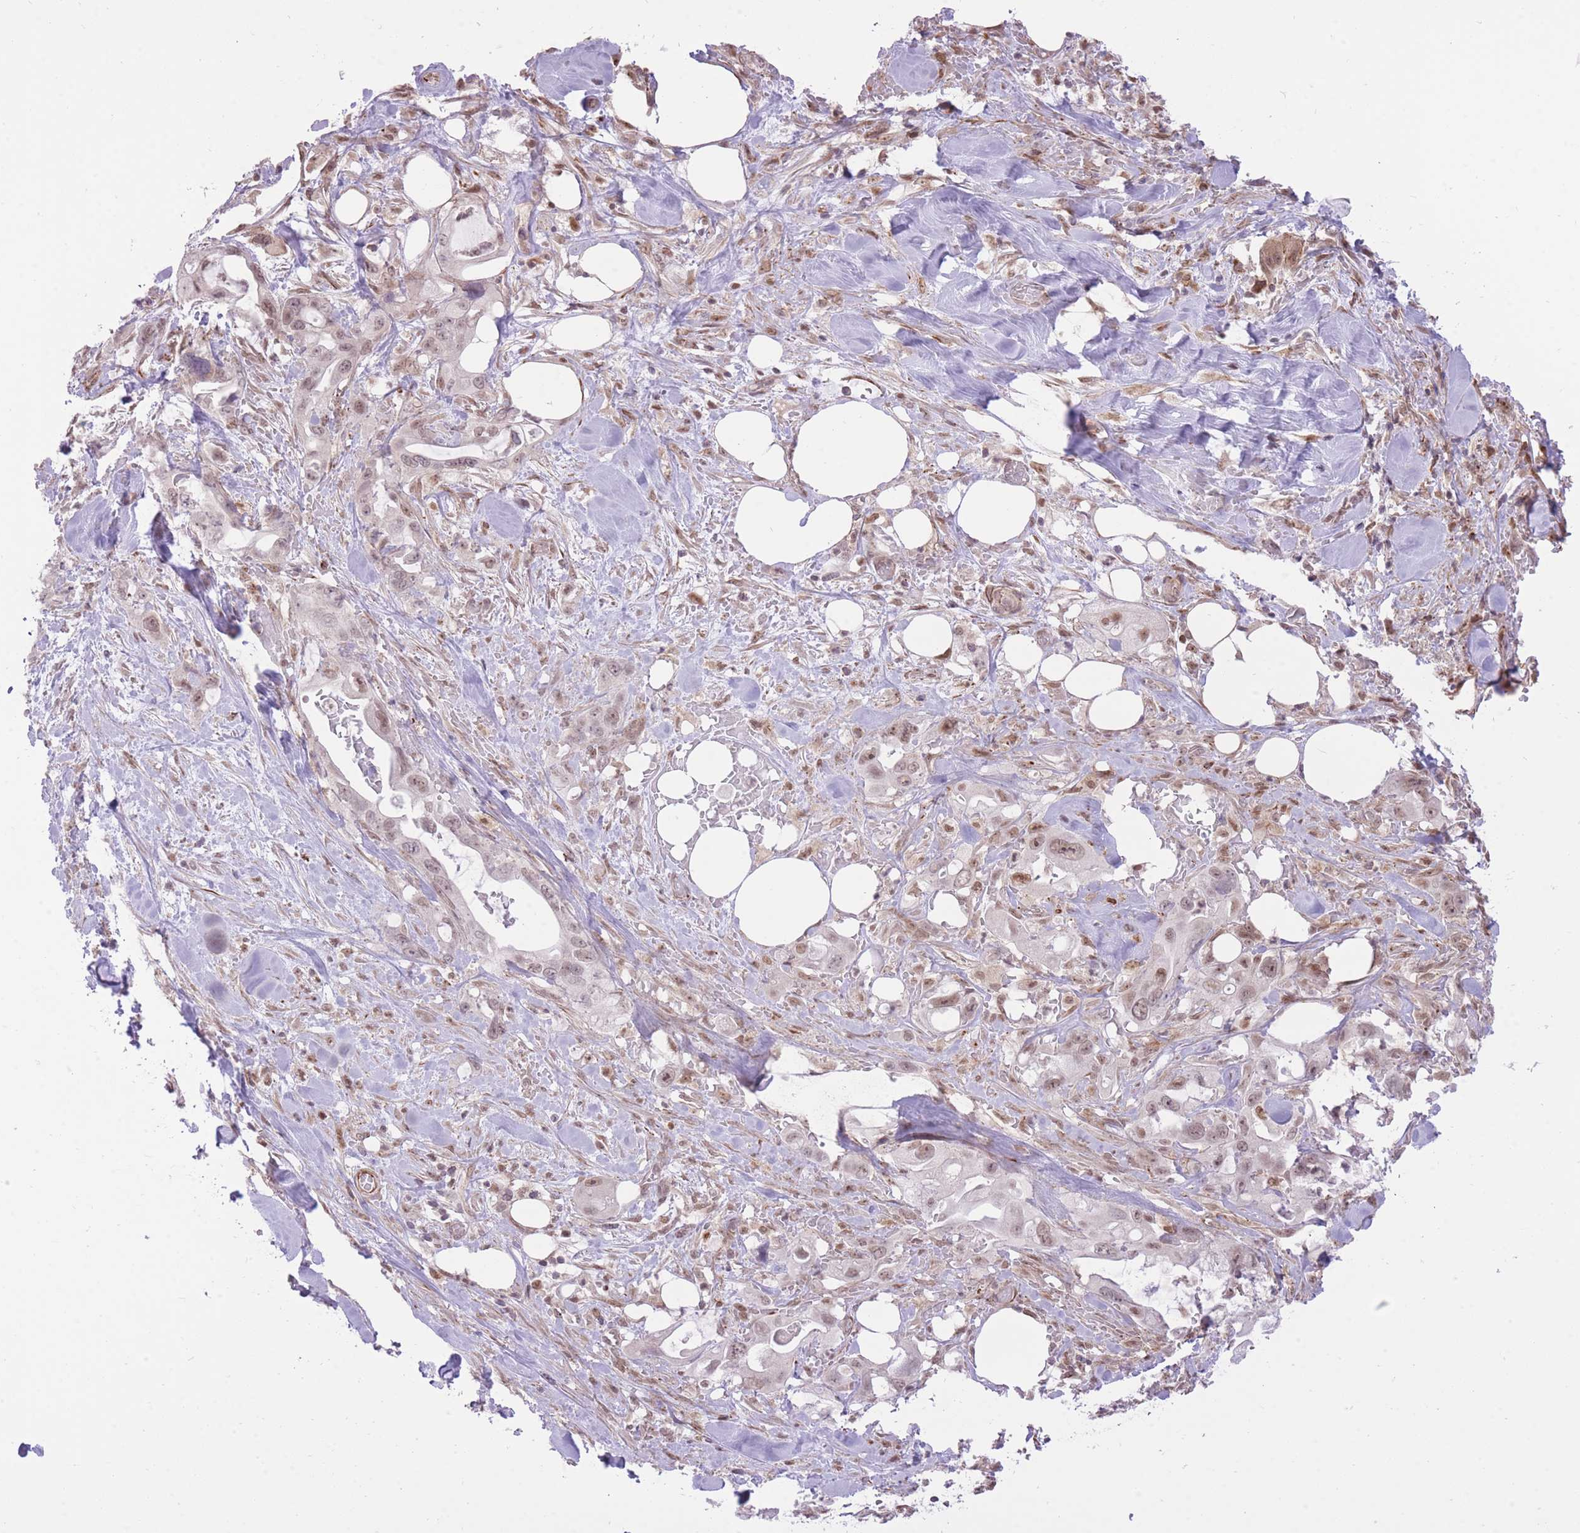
{"staining": {"intensity": "weak", "quantity": ">75%", "location": "nuclear"}, "tissue": "pancreatic cancer", "cell_type": "Tumor cells", "image_type": "cancer", "snomed": [{"axis": "morphology", "description": "Adenocarcinoma, NOS"}, {"axis": "topography", "description": "Pancreas"}], "caption": "Adenocarcinoma (pancreatic) tissue demonstrates weak nuclear expression in about >75% of tumor cells", "gene": "ELL", "patient": {"sex": "female", "age": 61}}